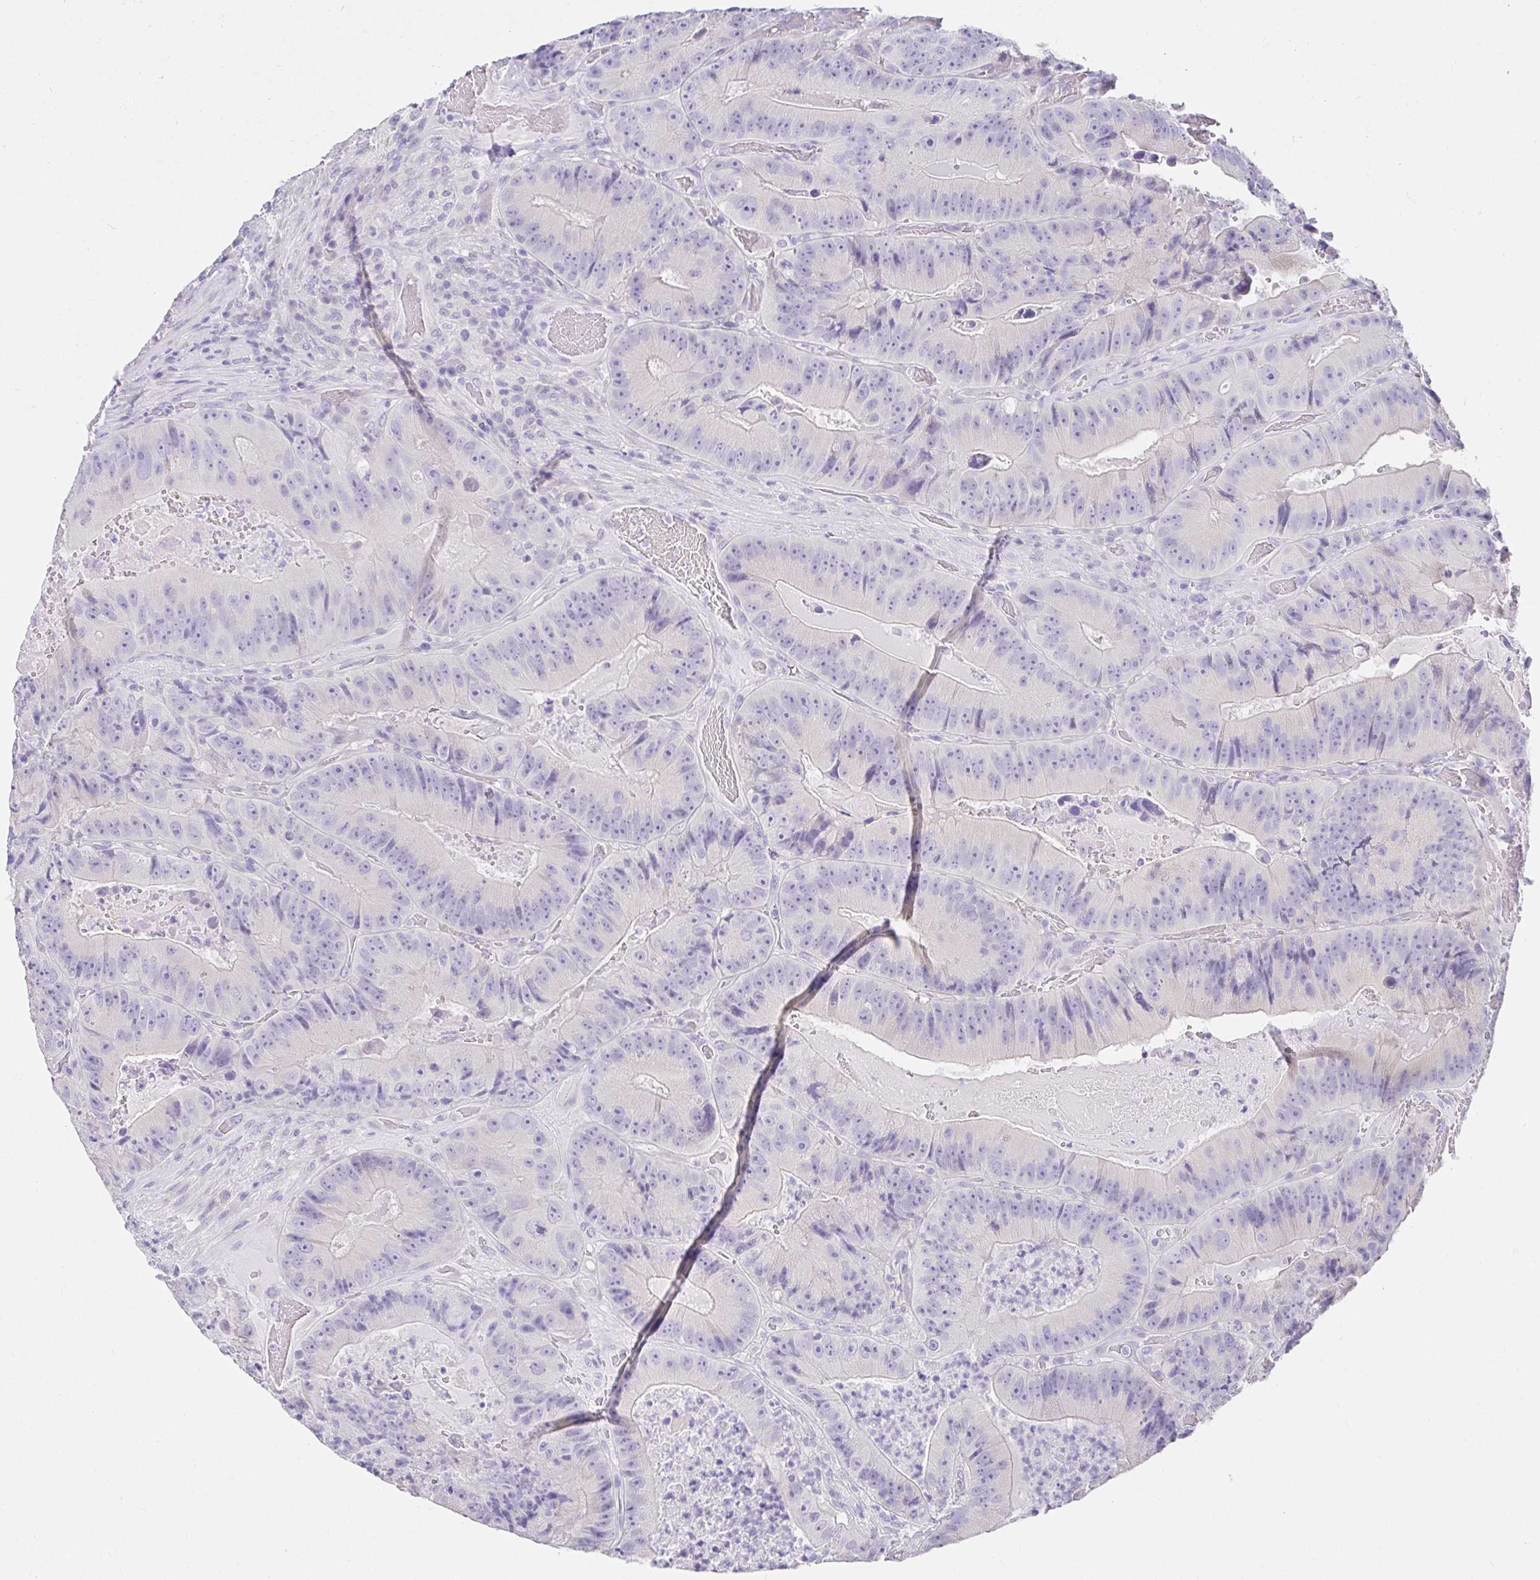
{"staining": {"intensity": "negative", "quantity": "none", "location": "none"}, "tissue": "colorectal cancer", "cell_type": "Tumor cells", "image_type": "cancer", "snomed": [{"axis": "morphology", "description": "Adenocarcinoma, NOS"}, {"axis": "topography", "description": "Colon"}], "caption": "DAB immunohistochemical staining of human colorectal cancer (adenocarcinoma) exhibits no significant staining in tumor cells.", "gene": "VGLL1", "patient": {"sex": "female", "age": 86}}